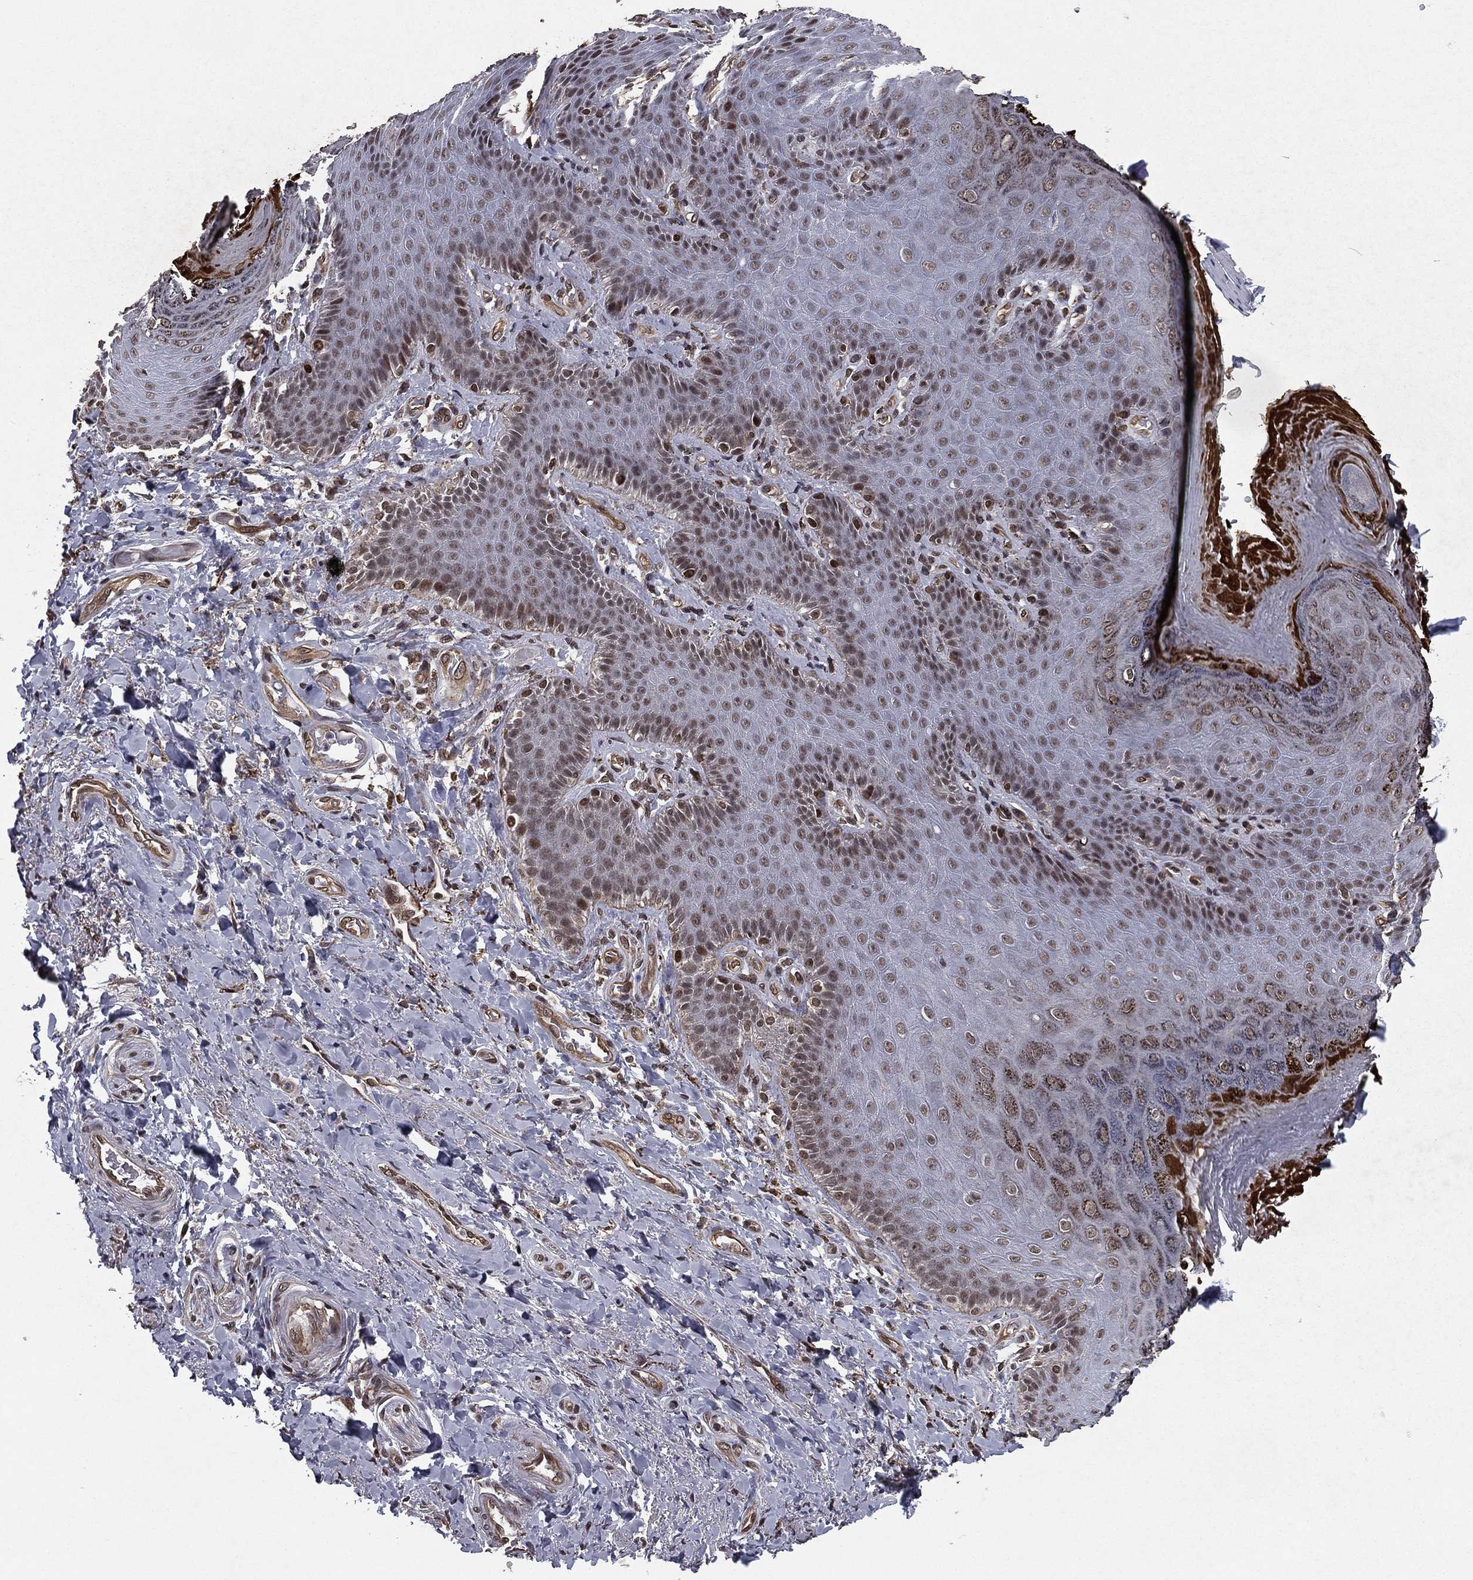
{"staining": {"intensity": "negative", "quantity": "none", "location": "none"}, "tissue": "adipose tissue", "cell_type": "Adipocytes", "image_type": "normal", "snomed": [{"axis": "morphology", "description": "Normal tissue, NOS"}, {"axis": "topography", "description": "Anal"}, {"axis": "topography", "description": "Peripheral nerve tissue"}], "caption": "IHC photomicrograph of normal adipose tissue stained for a protein (brown), which displays no staining in adipocytes.", "gene": "RARB", "patient": {"sex": "male", "age": 53}}